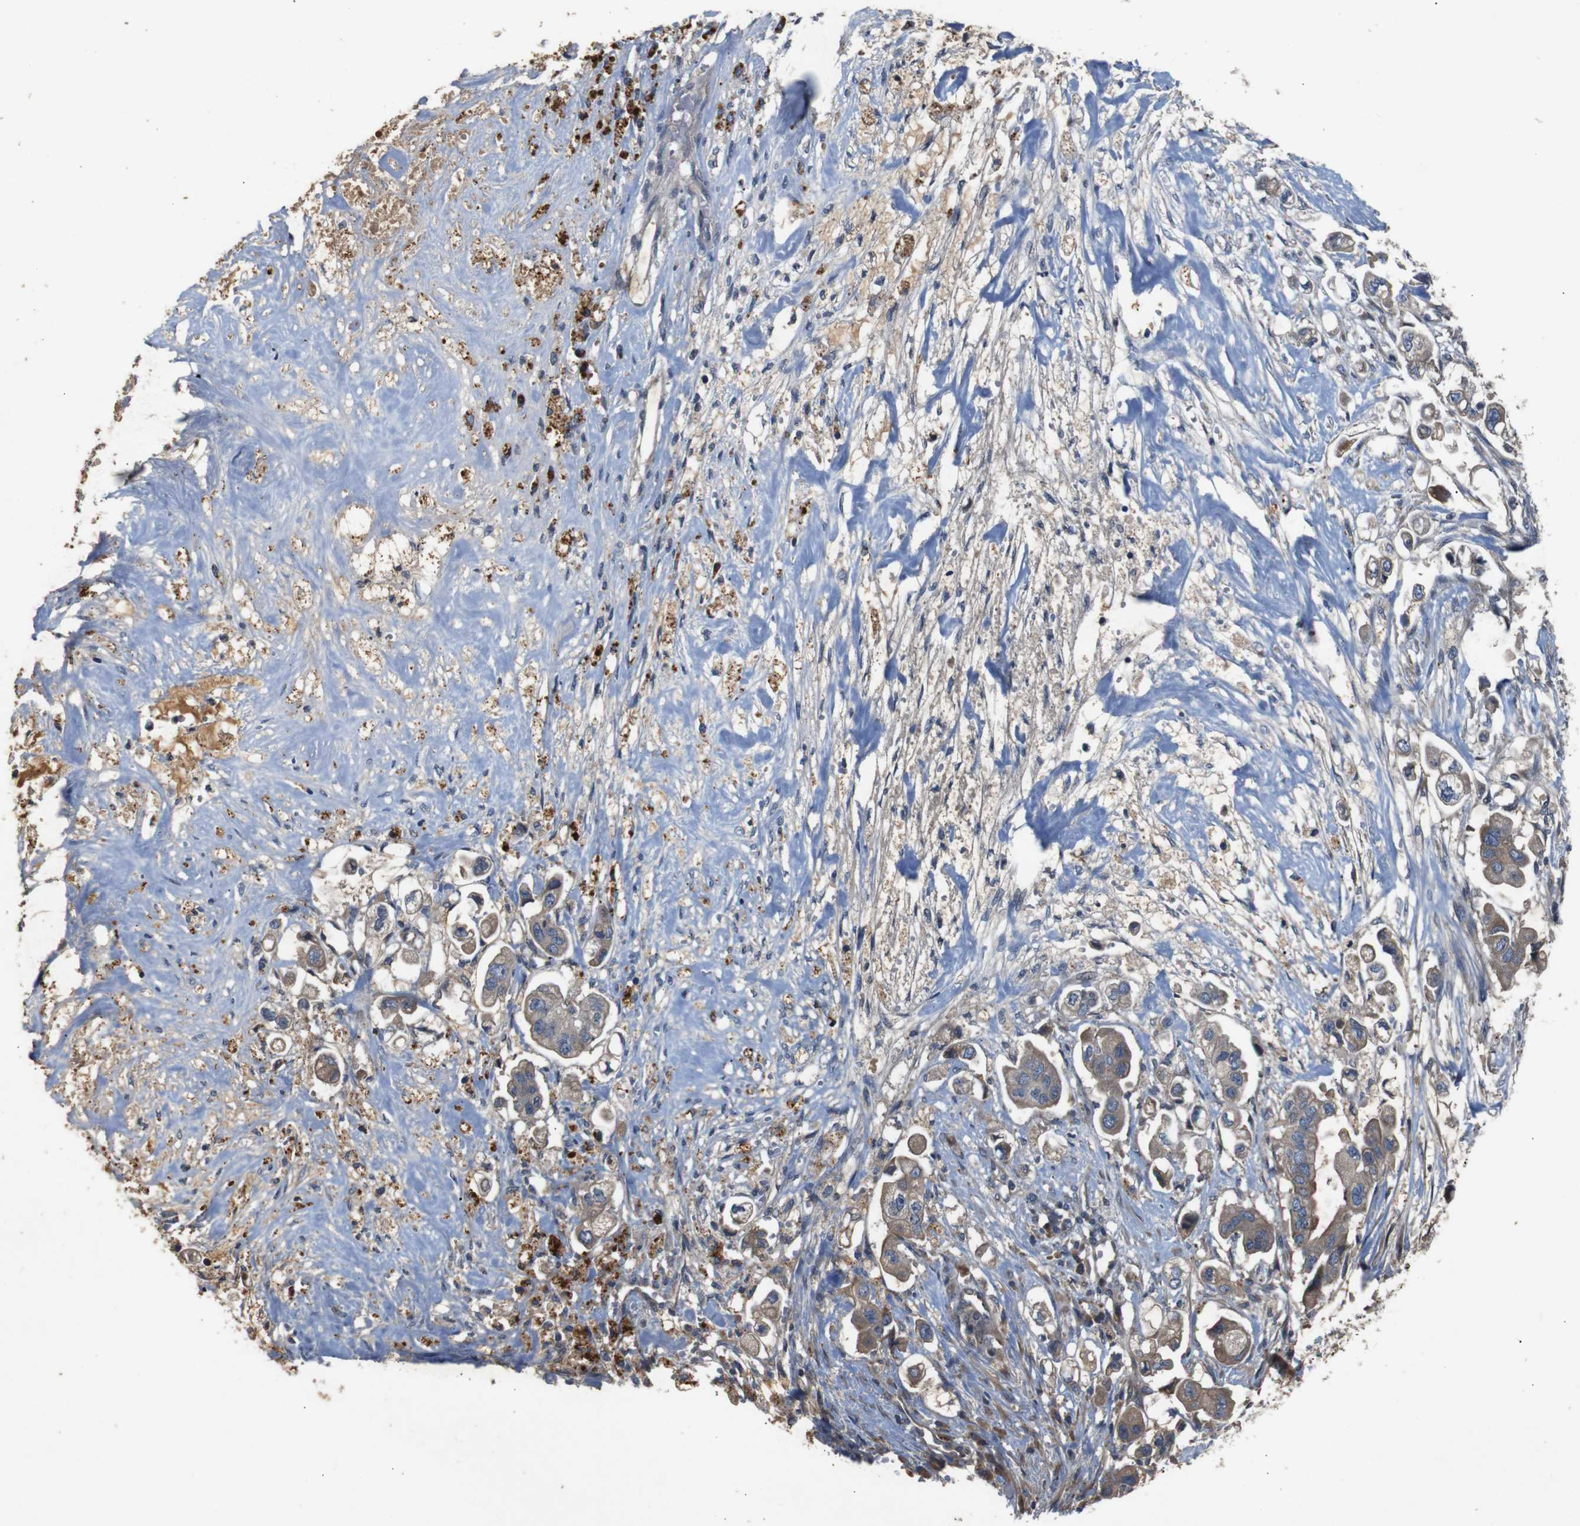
{"staining": {"intensity": "weak", "quantity": ">75%", "location": "cytoplasmic/membranous"}, "tissue": "stomach cancer", "cell_type": "Tumor cells", "image_type": "cancer", "snomed": [{"axis": "morphology", "description": "Adenocarcinoma, NOS"}, {"axis": "topography", "description": "Stomach"}], "caption": "A photomicrograph of human stomach cancer (adenocarcinoma) stained for a protein demonstrates weak cytoplasmic/membranous brown staining in tumor cells.", "gene": "PTPN1", "patient": {"sex": "male", "age": 62}}